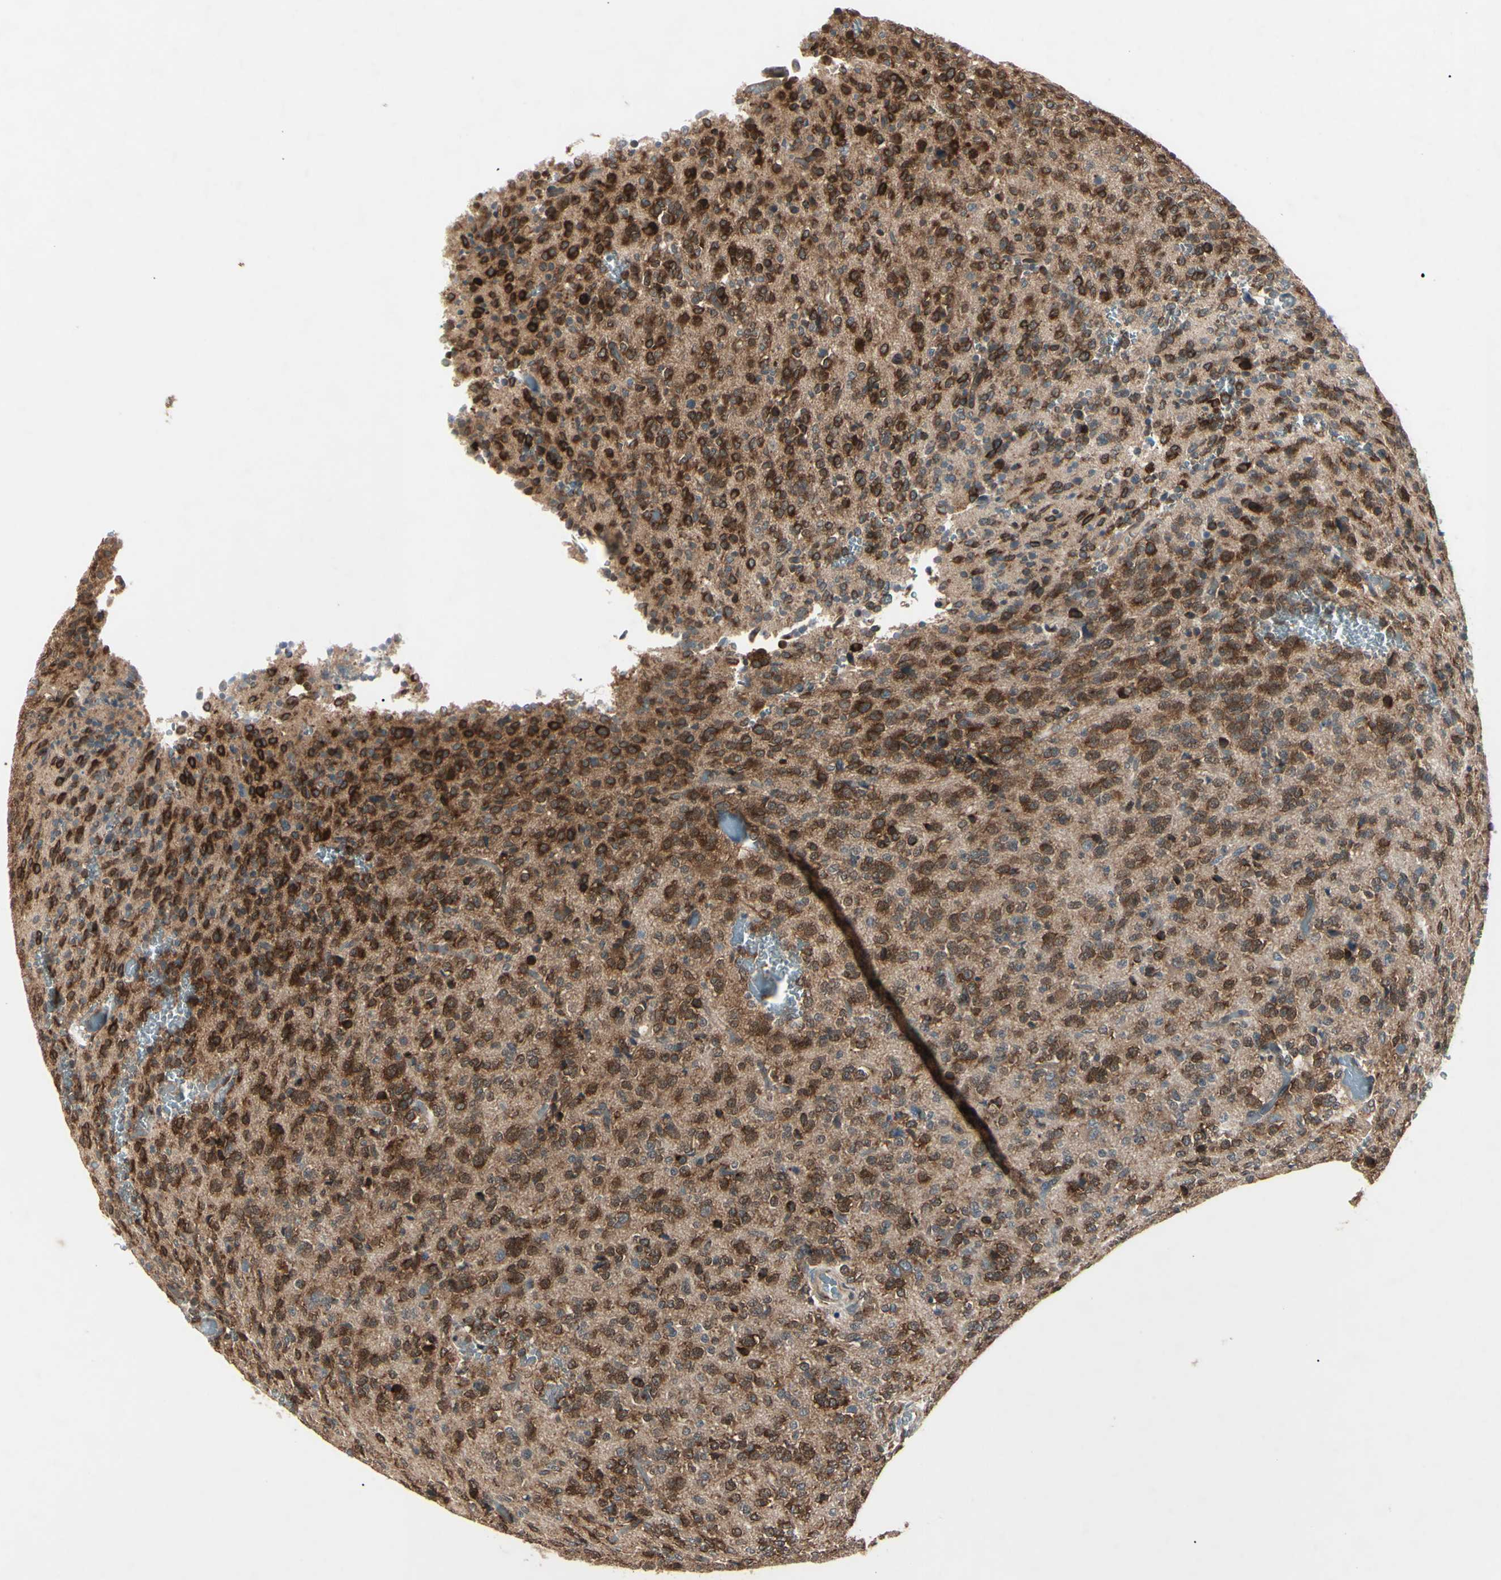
{"staining": {"intensity": "strong", "quantity": ">75%", "location": "cytoplasmic/membranous,nuclear"}, "tissue": "glioma", "cell_type": "Tumor cells", "image_type": "cancer", "snomed": [{"axis": "morphology", "description": "Glioma, malignant, Low grade"}, {"axis": "topography", "description": "Brain"}], "caption": "A brown stain shows strong cytoplasmic/membranous and nuclear staining of a protein in human low-grade glioma (malignant) tumor cells. (IHC, brightfield microscopy, high magnification).", "gene": "MAPRE1", "patient": {"sex": "male", "age": 38}}